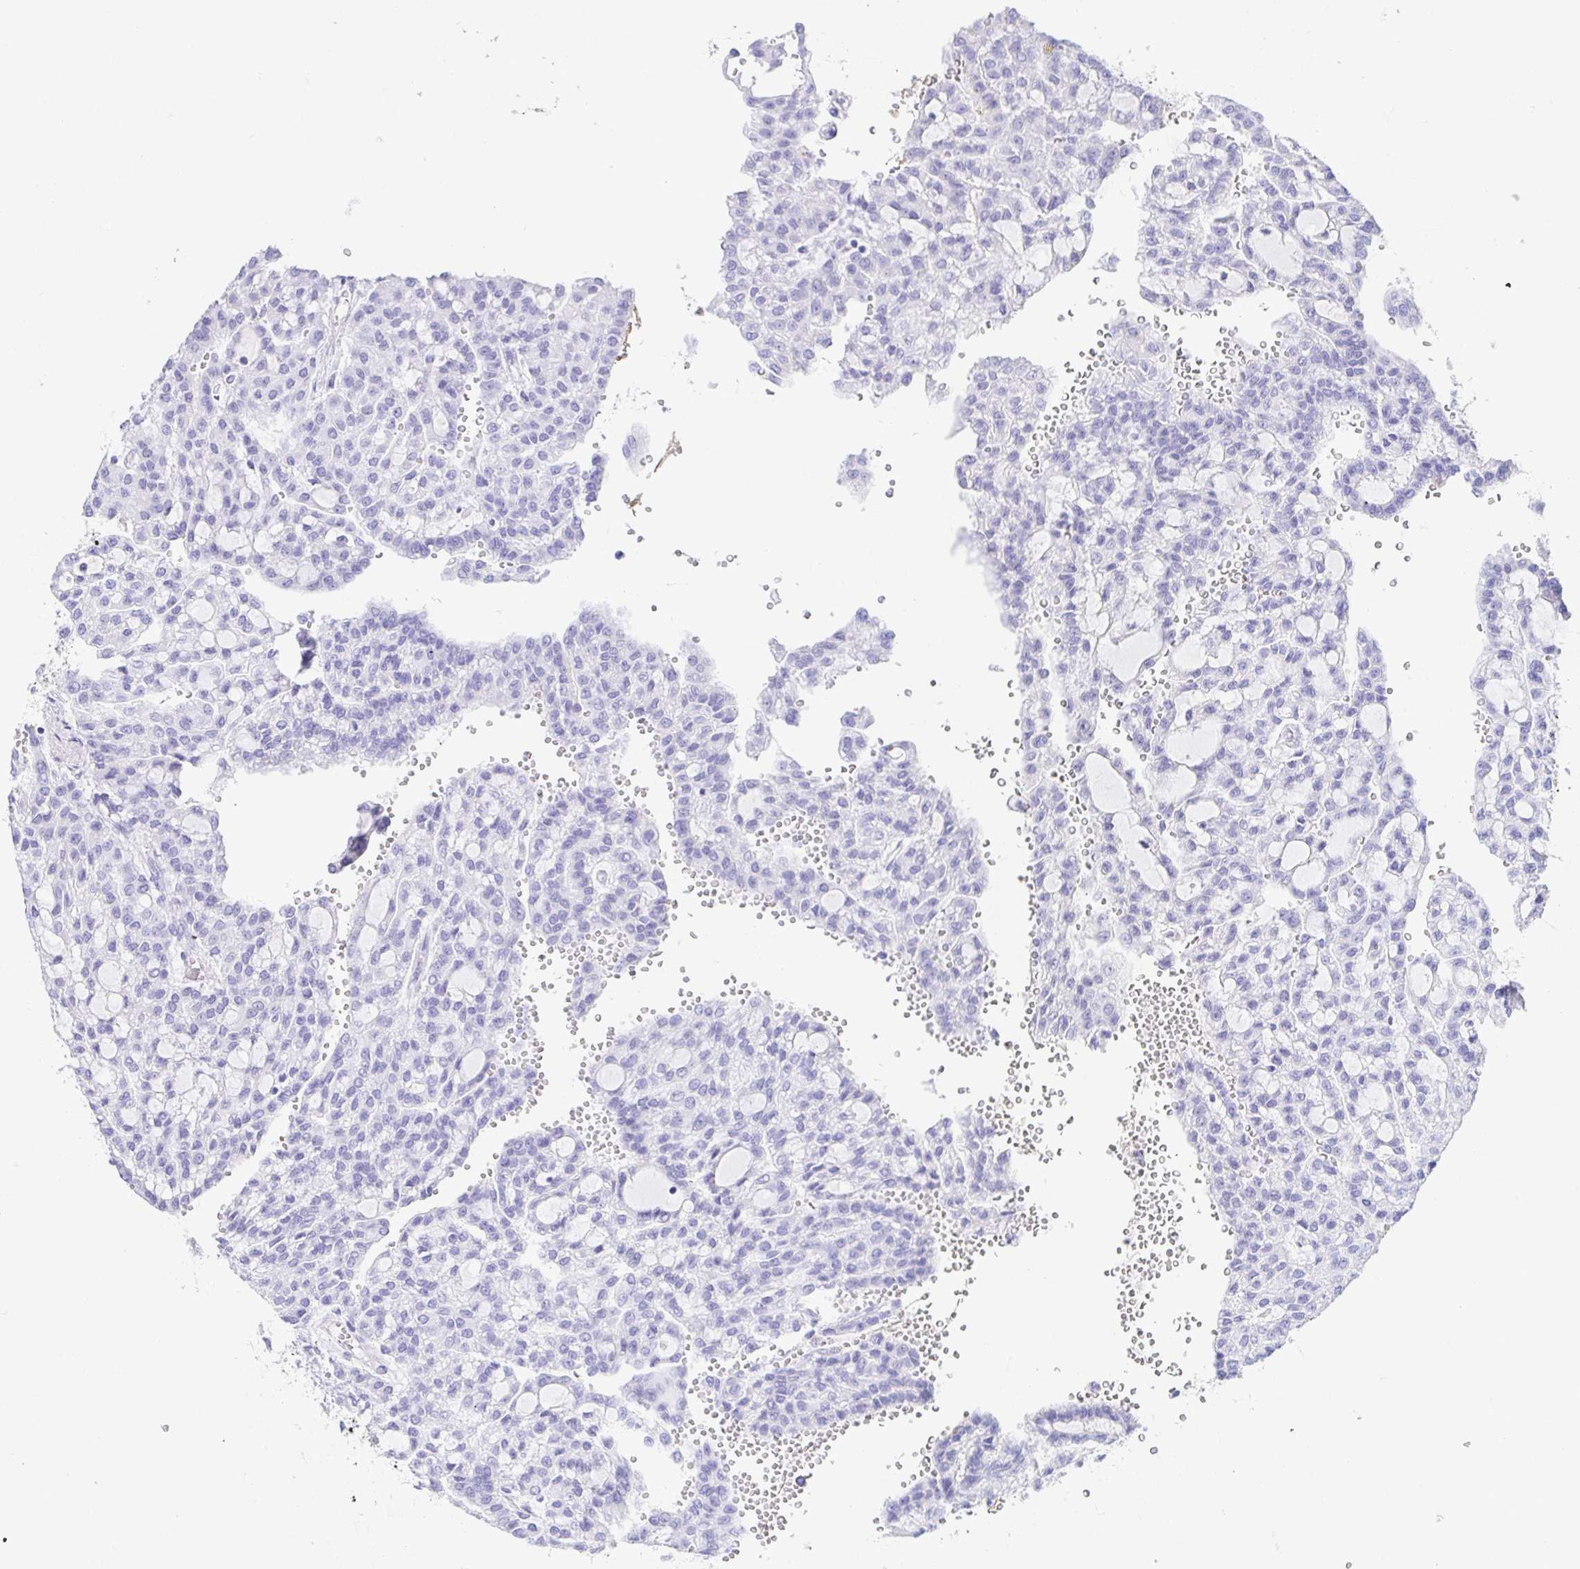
{"staining": {"intensity": "negative", "quantity": "none", "location": "none"}, "tissue": "renal cancer", "cell_type": "Tumor cells", "image_type": "cancer", "snomed": [{"axis": "morphology", "description": "Adenocarcinoma, NOS"}, {"axis": "topography", "description": "Kidney"}], "caption": "Immunohistochemistry (IHC) micrograph of adenocarcinoma (renal) stained for a protein (brown), which demonstrates no staining in tumor cells.", "gene": "GKN1", "patient": {"sex": "male", "age": 63}}